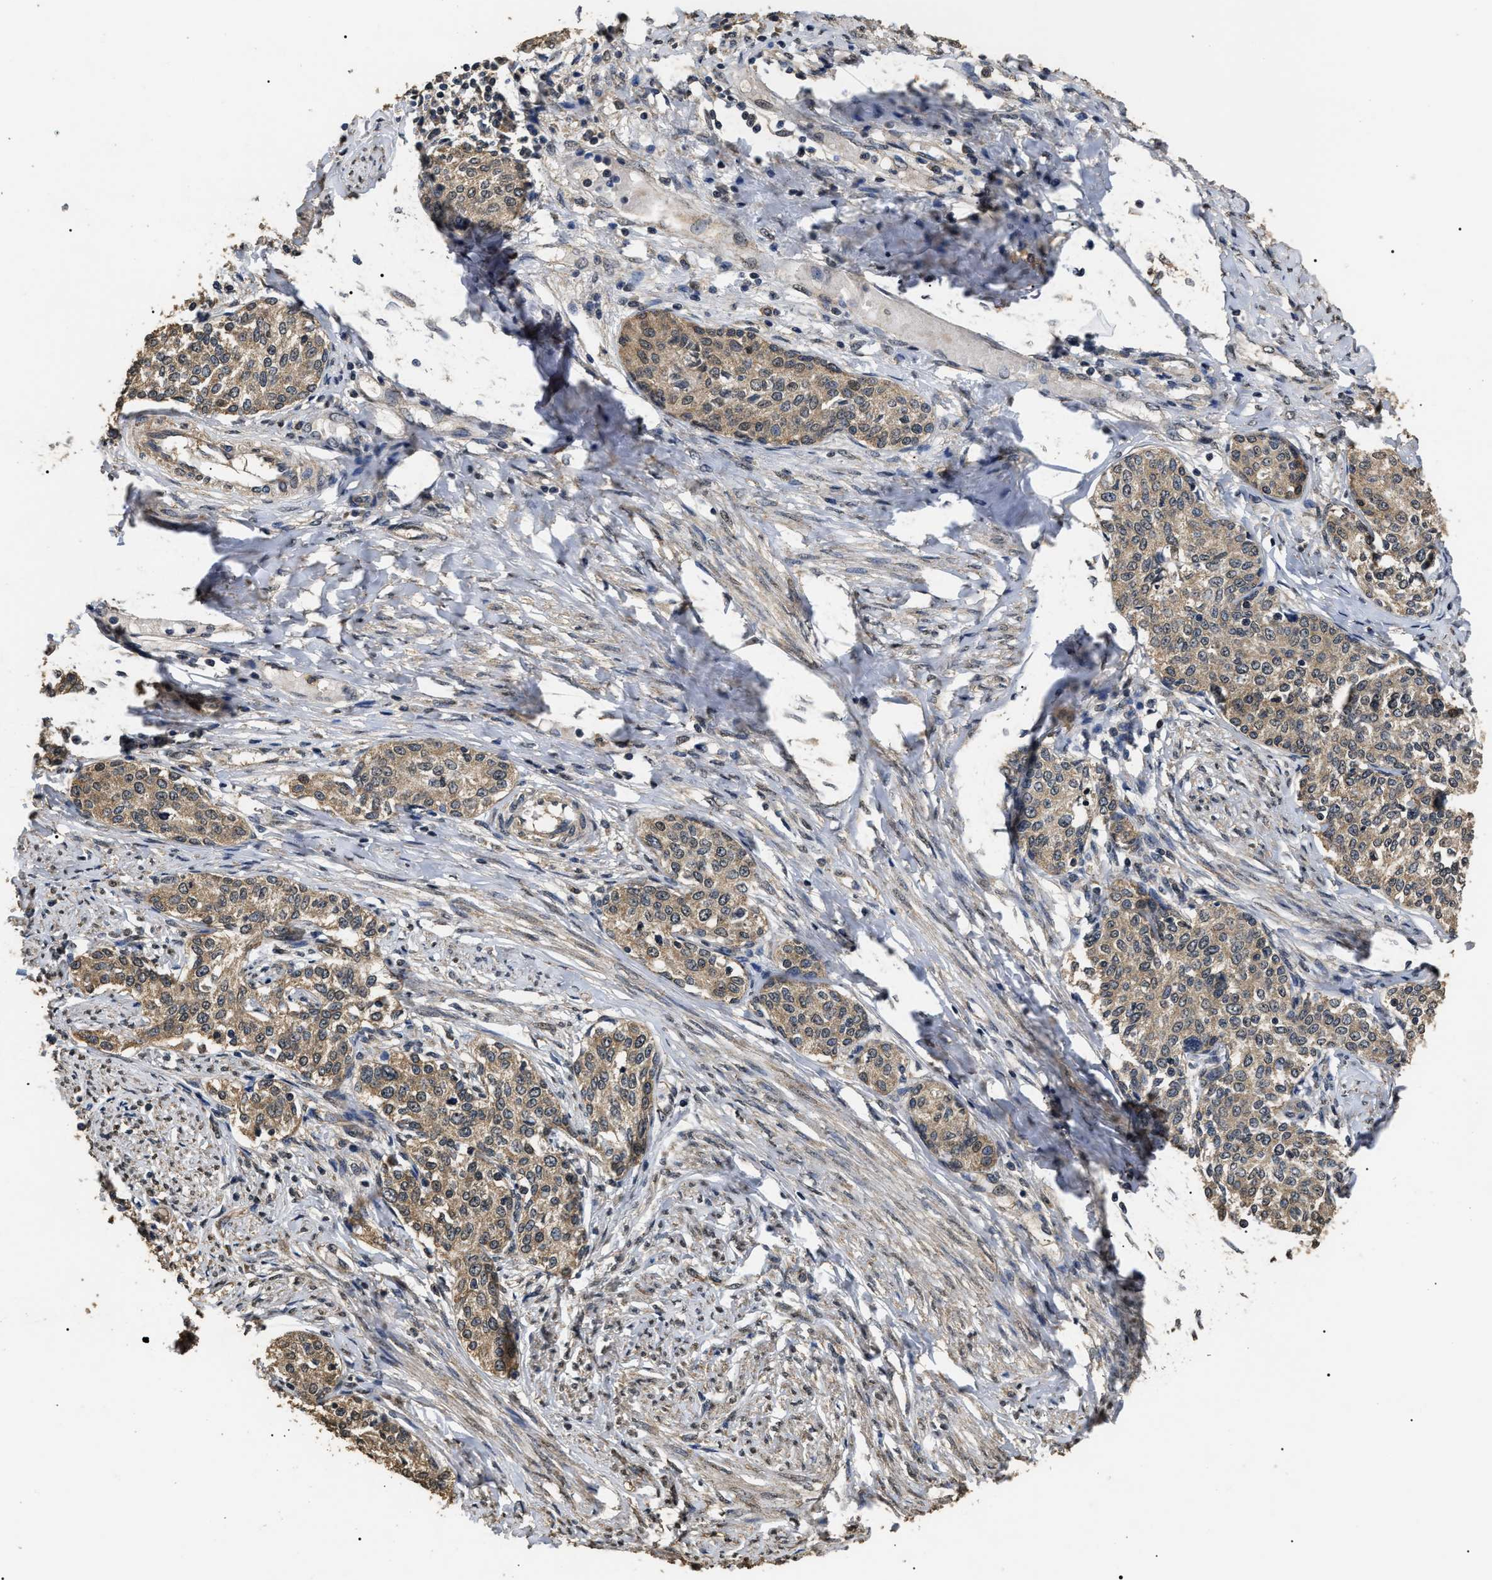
{"staining": {"intensity": "moderate", "quantity": ">75%", "location": "cytoplasmic/membranous"}, "tissue": "cervical cancer", "cell_type": "Tumor cells", "image_type": "cancer", "snomed": [{"axis": "morphology", "description": "Squamous cell carcinoma, NOS"}, {"axis": "morphology", "description": "Adenocarcinoma, NOS"}, {"axis": "topography", "description": "Cervix"}], "caption": "Human squamous cell carcinoma (cervical) stained with a brown dye shows moderate cytoplasmic/membranous positive staining in about >75% of tumor cells.", "gene": "PSMD8", "patient": {"sex": "female", "age": 52}}